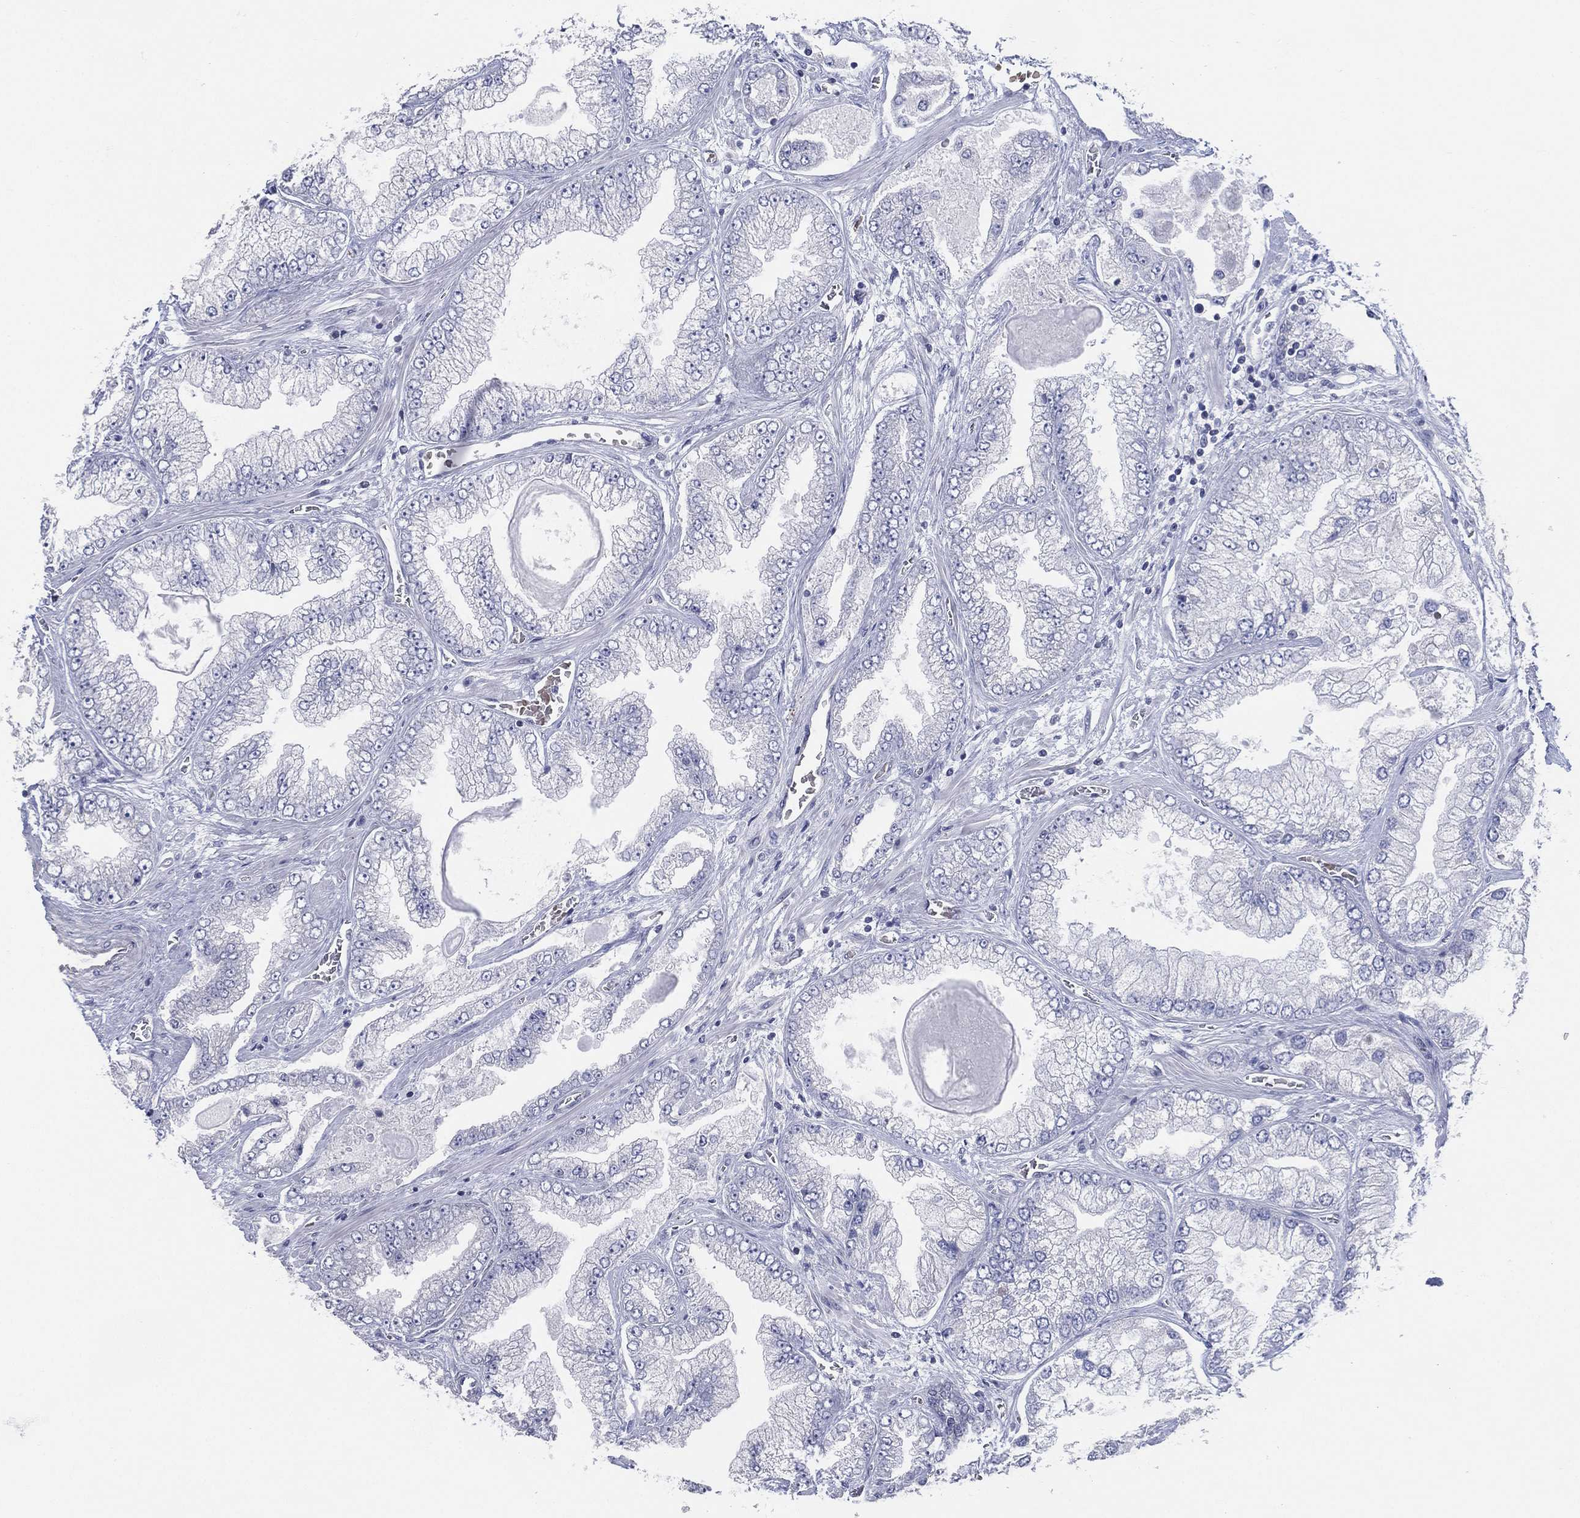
{"staining": {"intensity": "negative", "quantity": "none", "location": "none"}, "tissue": "prostate cancer", "cell_type": "Tumor cells", "image_type": "cancer", "snomed": [{"axis": "morphology", "description": "Adenocarcinoma, Low grade"}, {"axis": "topography", "description": "Prostate"}], "caption": "DAB immunohistochemical staining of prostate adenocarcinoma (low-grade) shows no significant positivity in tumor cells.", "gene": "CFTR", "patient": {"sex": "male", "age": 57}}